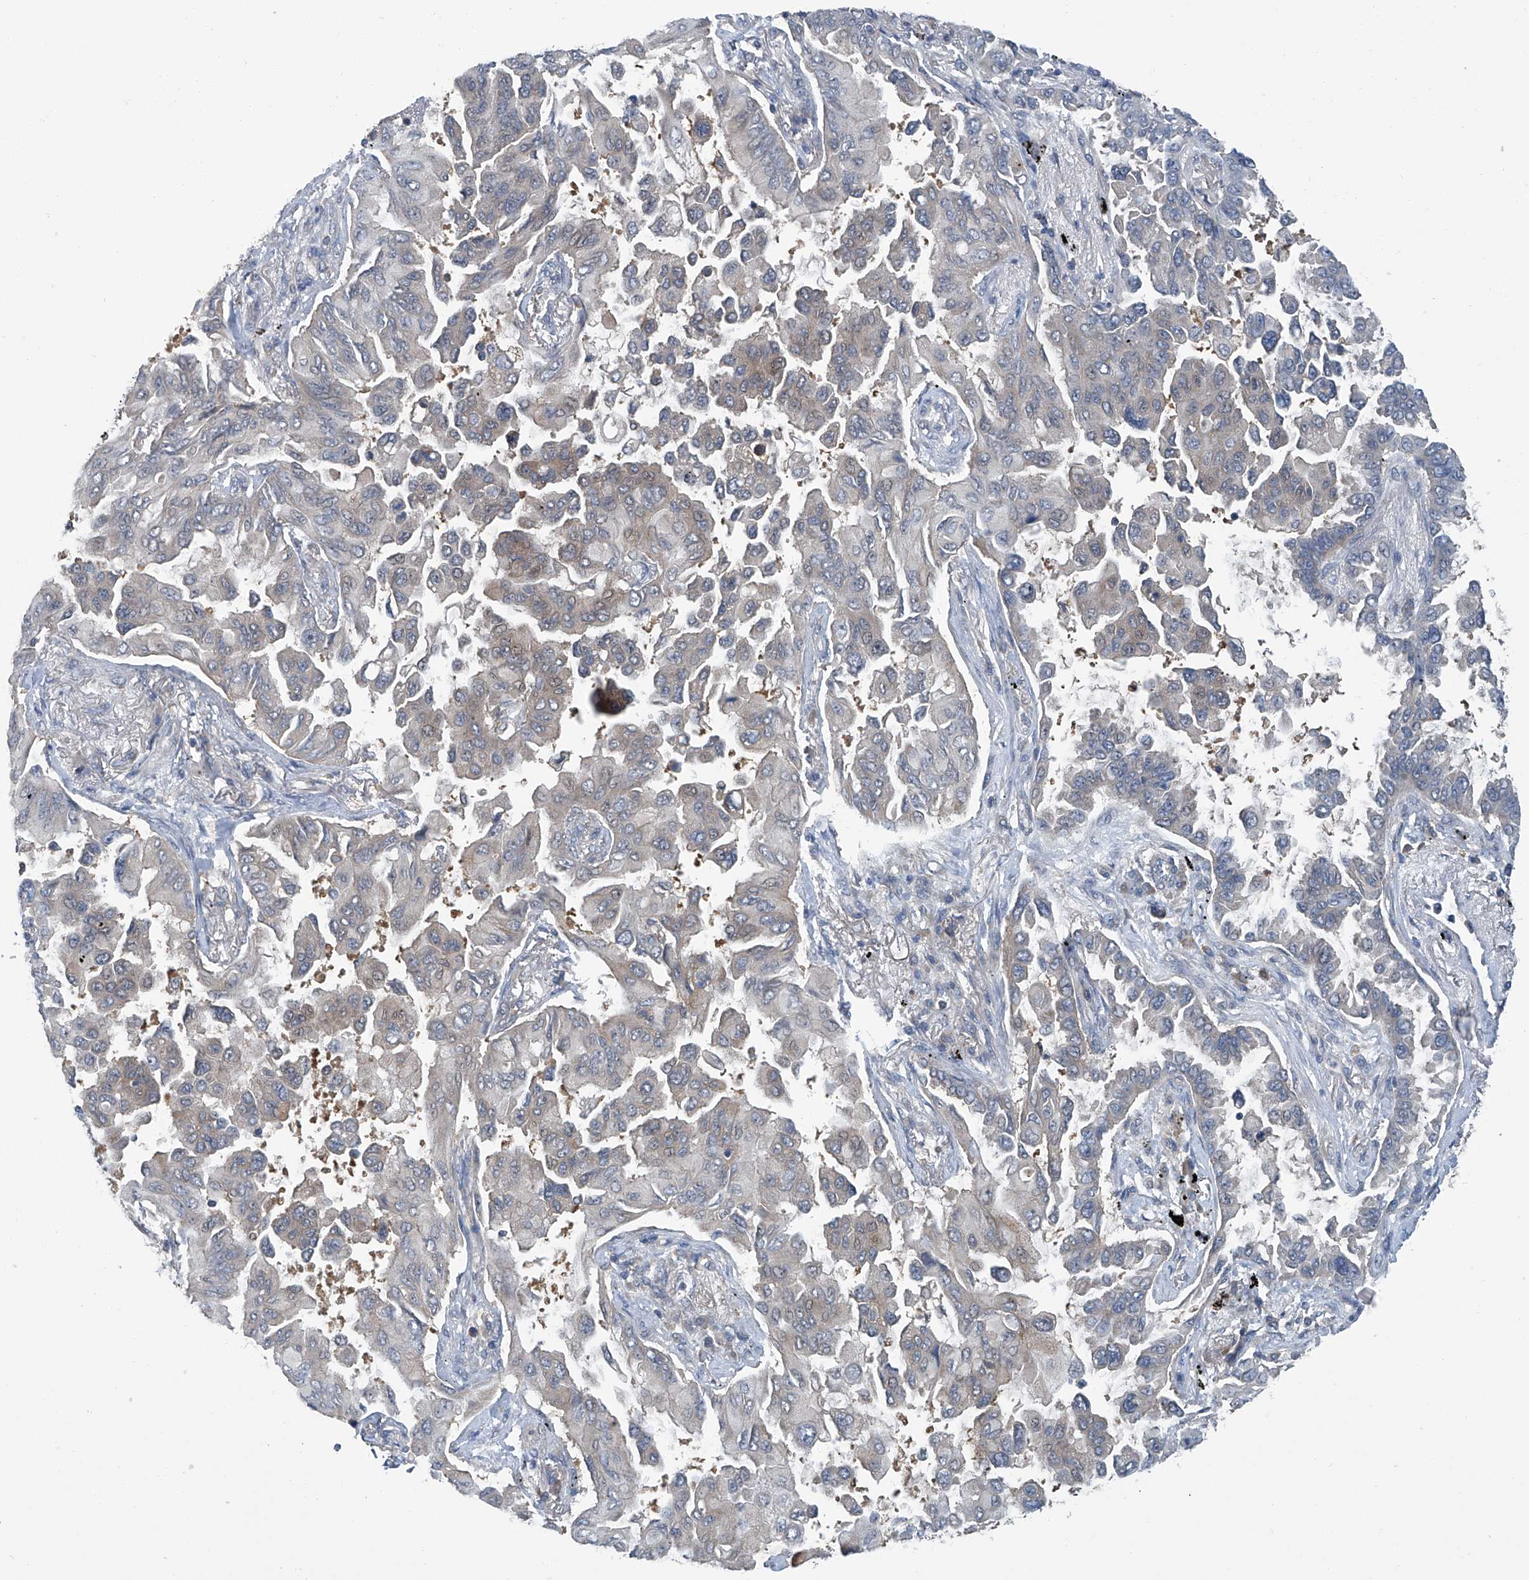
{"staining": {"intensity": "weak", "quantity": "<25%", "location": "cytoplasmic/membranous"}, "tissue": "lung cancer", "cell_type": "Tumor cells", "image_type": "cancer", "snomed": [{"axis": "morphology", "description": "Adenocarcinoma, NOS"}, {"axis": "topography", "description": "Lung"}], "caption": "Tumor cells are negative for protein expression in human lung adenocarcinoma.", "gene": "ANKRD34A", "patient": {"sex": "female", "age": 67}}